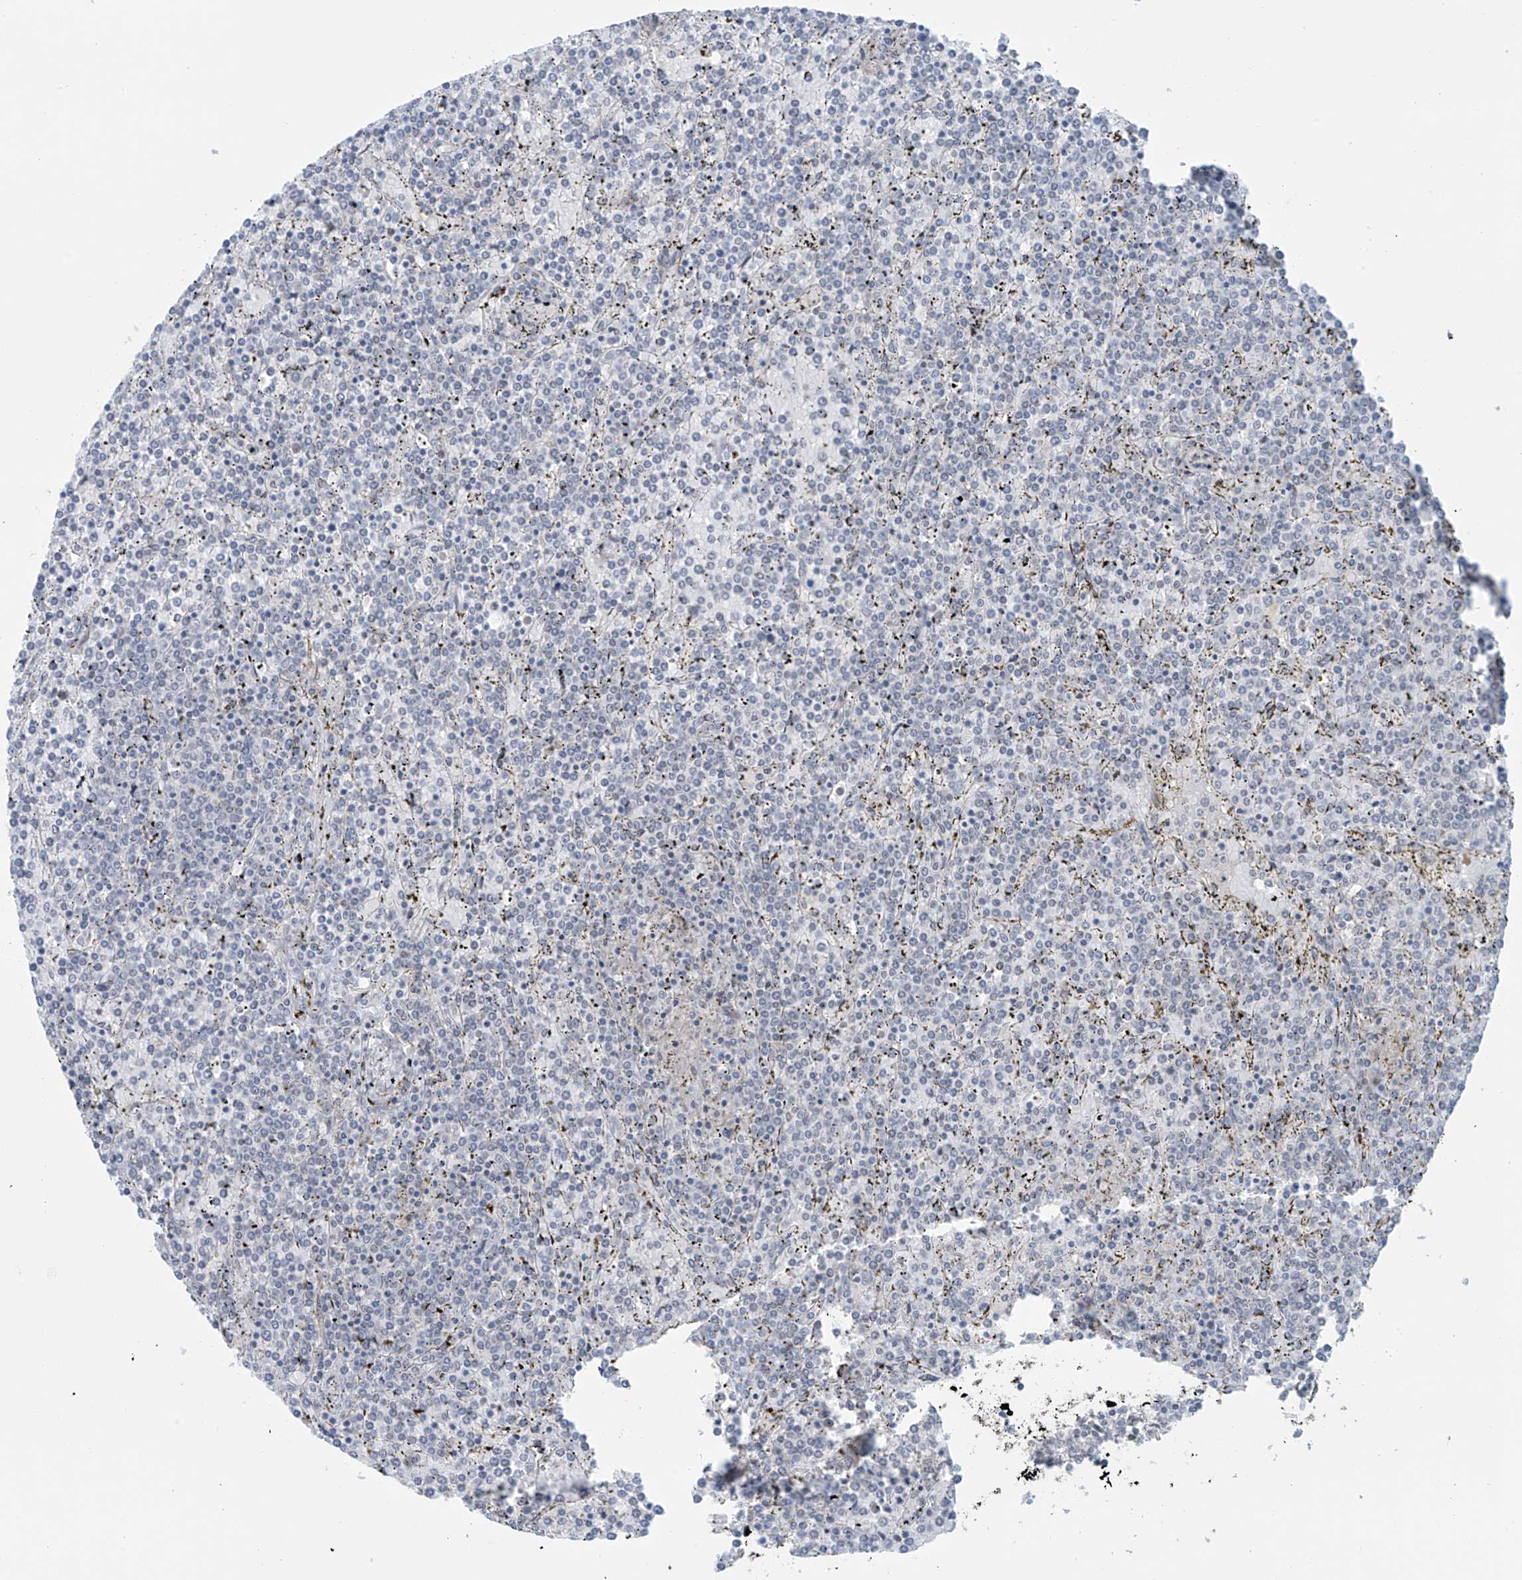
{"staining": {"intensity": "negative", "quantity": "none", "location": "none"}, "tissue": "lymphoma", "cell_type": "Tumor cells", "image_type": "cancer", "snomed": [{"axis": "morphology", "description": "Malignant lymphoma, non-Hodgkin's type, Low grade"}, {"axis": "topography", "description": "Spleen"}], "caption": "The image shows no significant positivity in tumor cells of malignant lymphoma, non-Hodgkin's type (low-grade). The staining is performed using DAB (3,3'-diaminobenzidine) brown chromogen with nuclei counter-stained in using hematoxylin.", "gene": "RASGEF1A", "patient": {"sex": "female", "age": 19}}